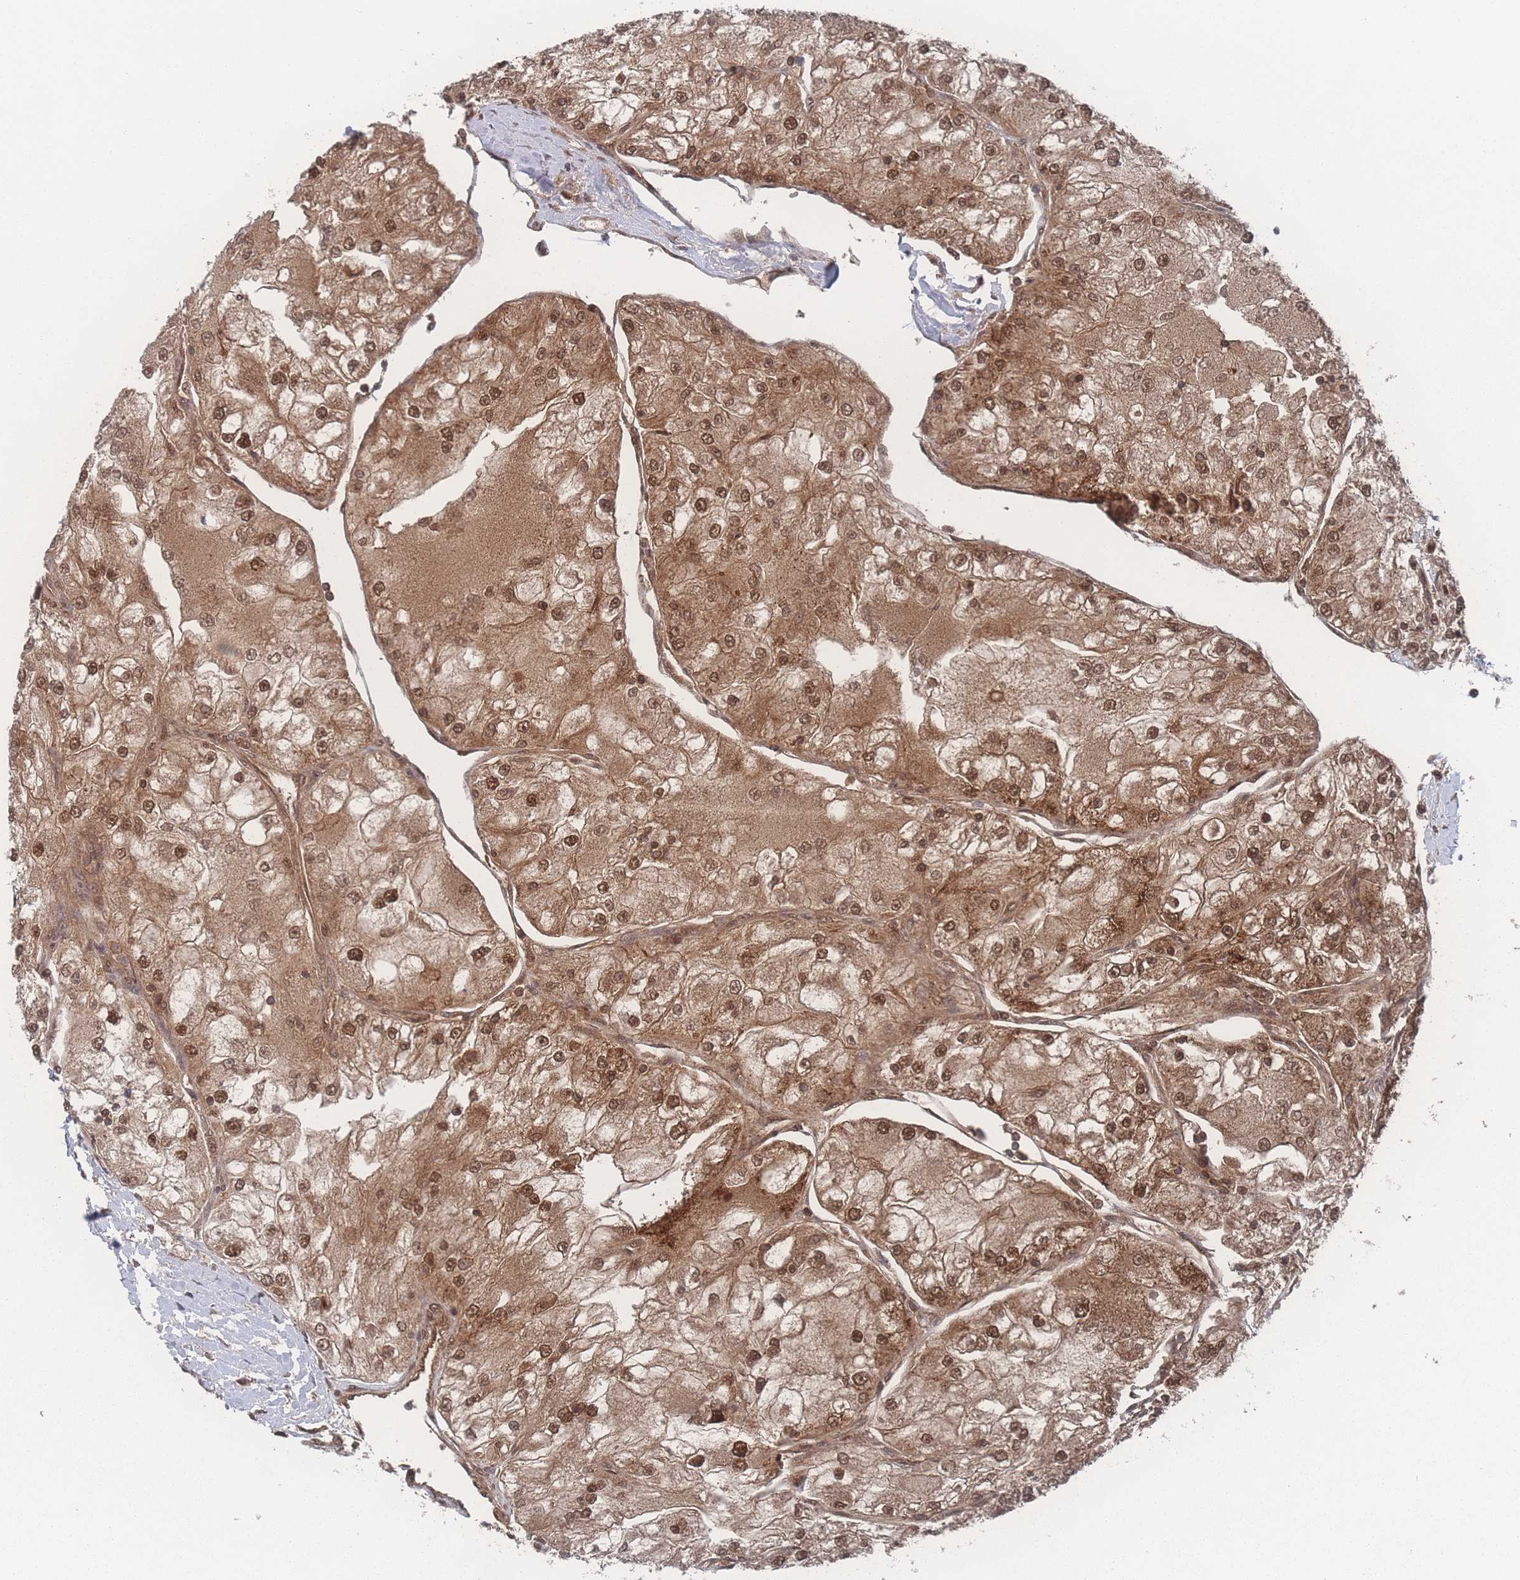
{"staining": {"intensity": "moderate", "quantity": ">75%", "location": "cytoplasmic/membranous,nuclear"}, "tissue": "renal cancer", "cell_type": "Tumor cells", "image_type": "cancer", "snomed": [{"axis": "morphology", "description": "Adenocarcinoma, NOS"}, {"axis": "topography", "description": "Kidney"}], "caption": "This histopathology image demonstrates immunohistochemistry (IHC) staining of renal cancer, with medium moderate cytoplasmic/membranous and nuclear expression in about >75% of tumor cells.", "gene": "PSMA1", "patient": {"sex": "female", "age": 72}}